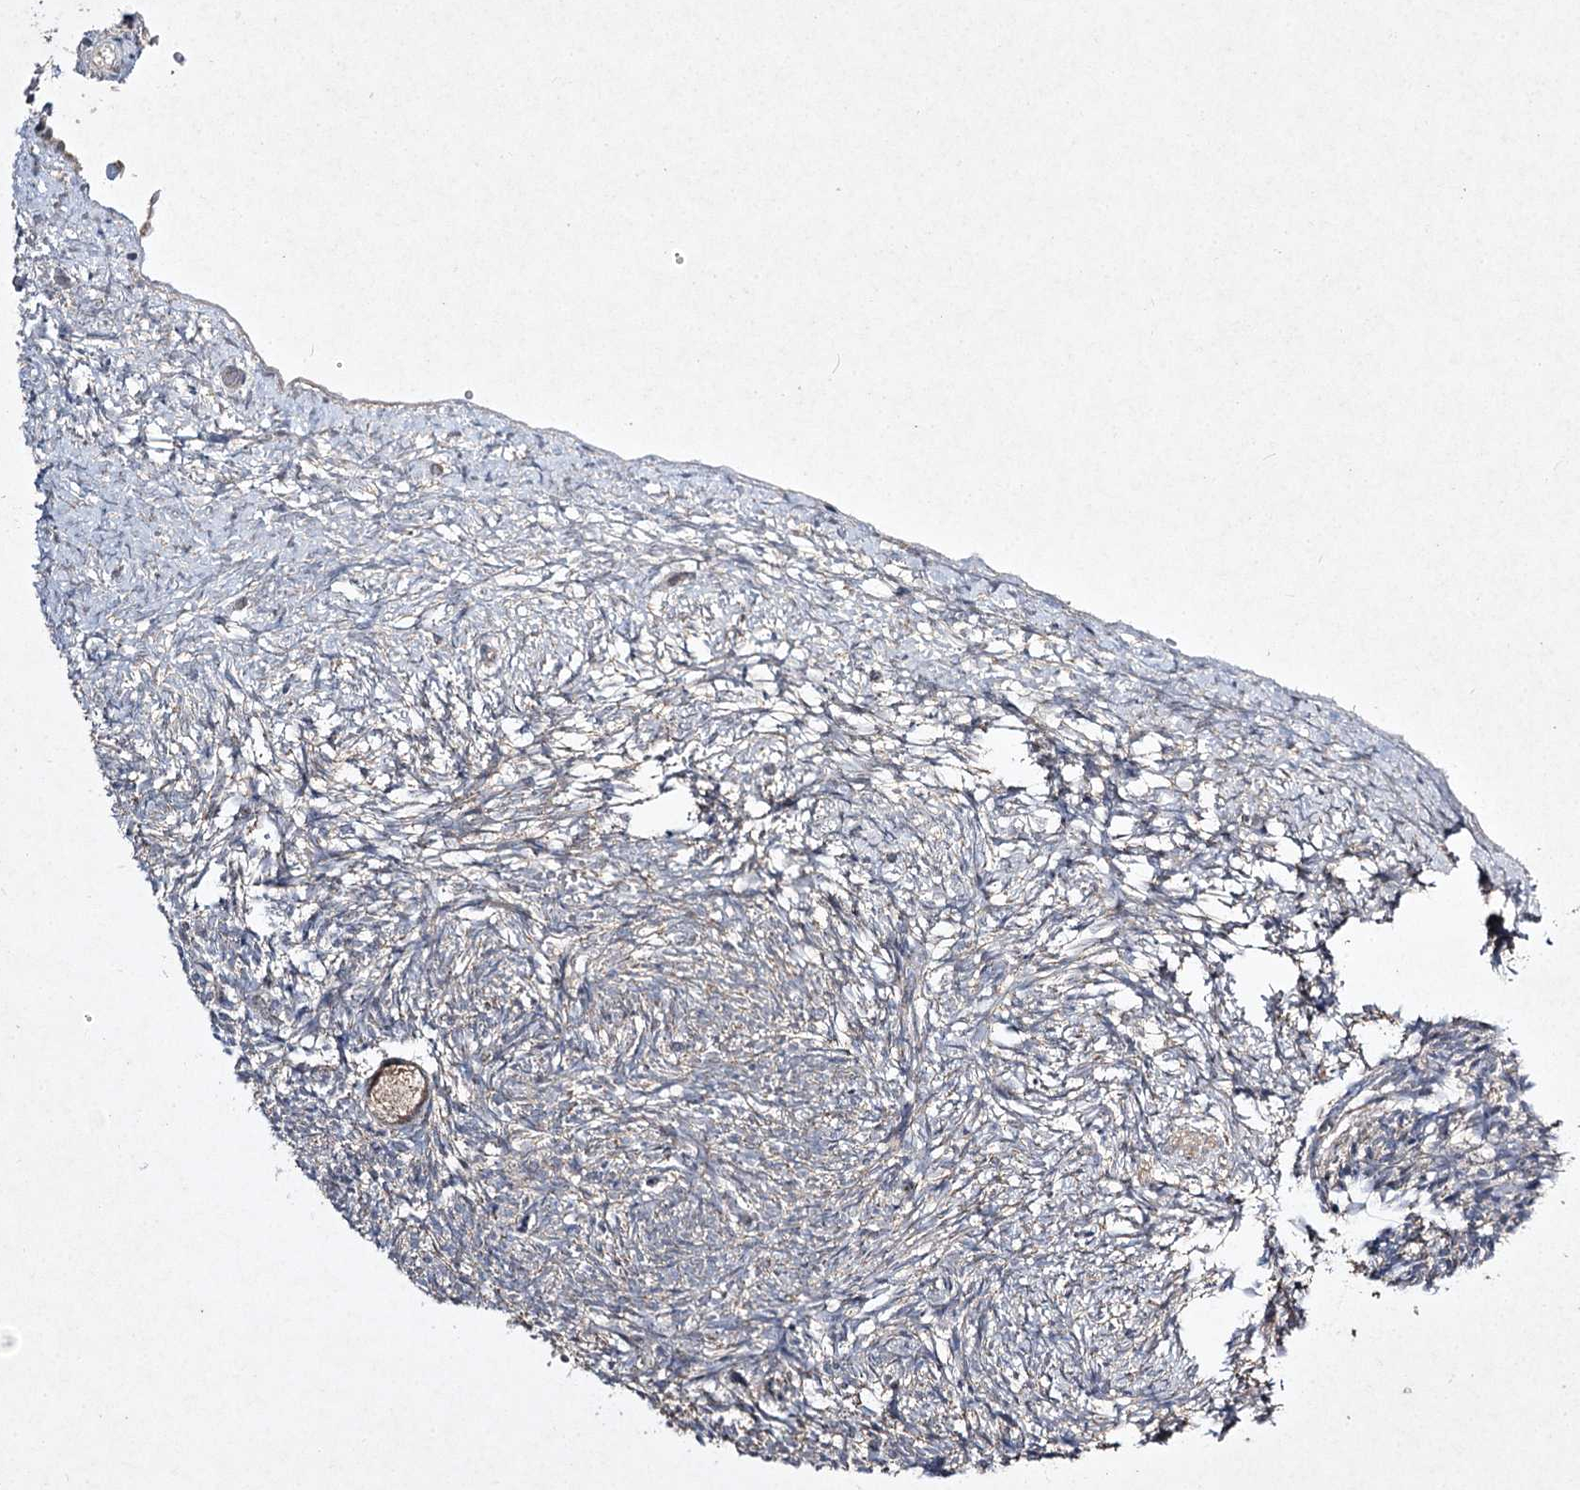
{"staining": {"intensity": "moderate", "quantity": ">75%", "location": "cytoplasmic/membranous"}, "tissue": "ovary", "cell_type": "Follicle cells", "image_type": "normal", "snomed": [{"axis": "morphology", "description": "Normal tissue, NOS"}, {"axis": "topography", "description": "Ovary"}], "caption": "Immunohistochemistry image of benign ovary: ovary stained using IHC demonstrates medium levels of moderate protein expression localized specifically in the cytoplasmic/membranous of follicle cells, appearing as a cytoplasmic/membranous brown color.", "gene": "FANCL", "patient": {"sex": "female", "age": 34}}